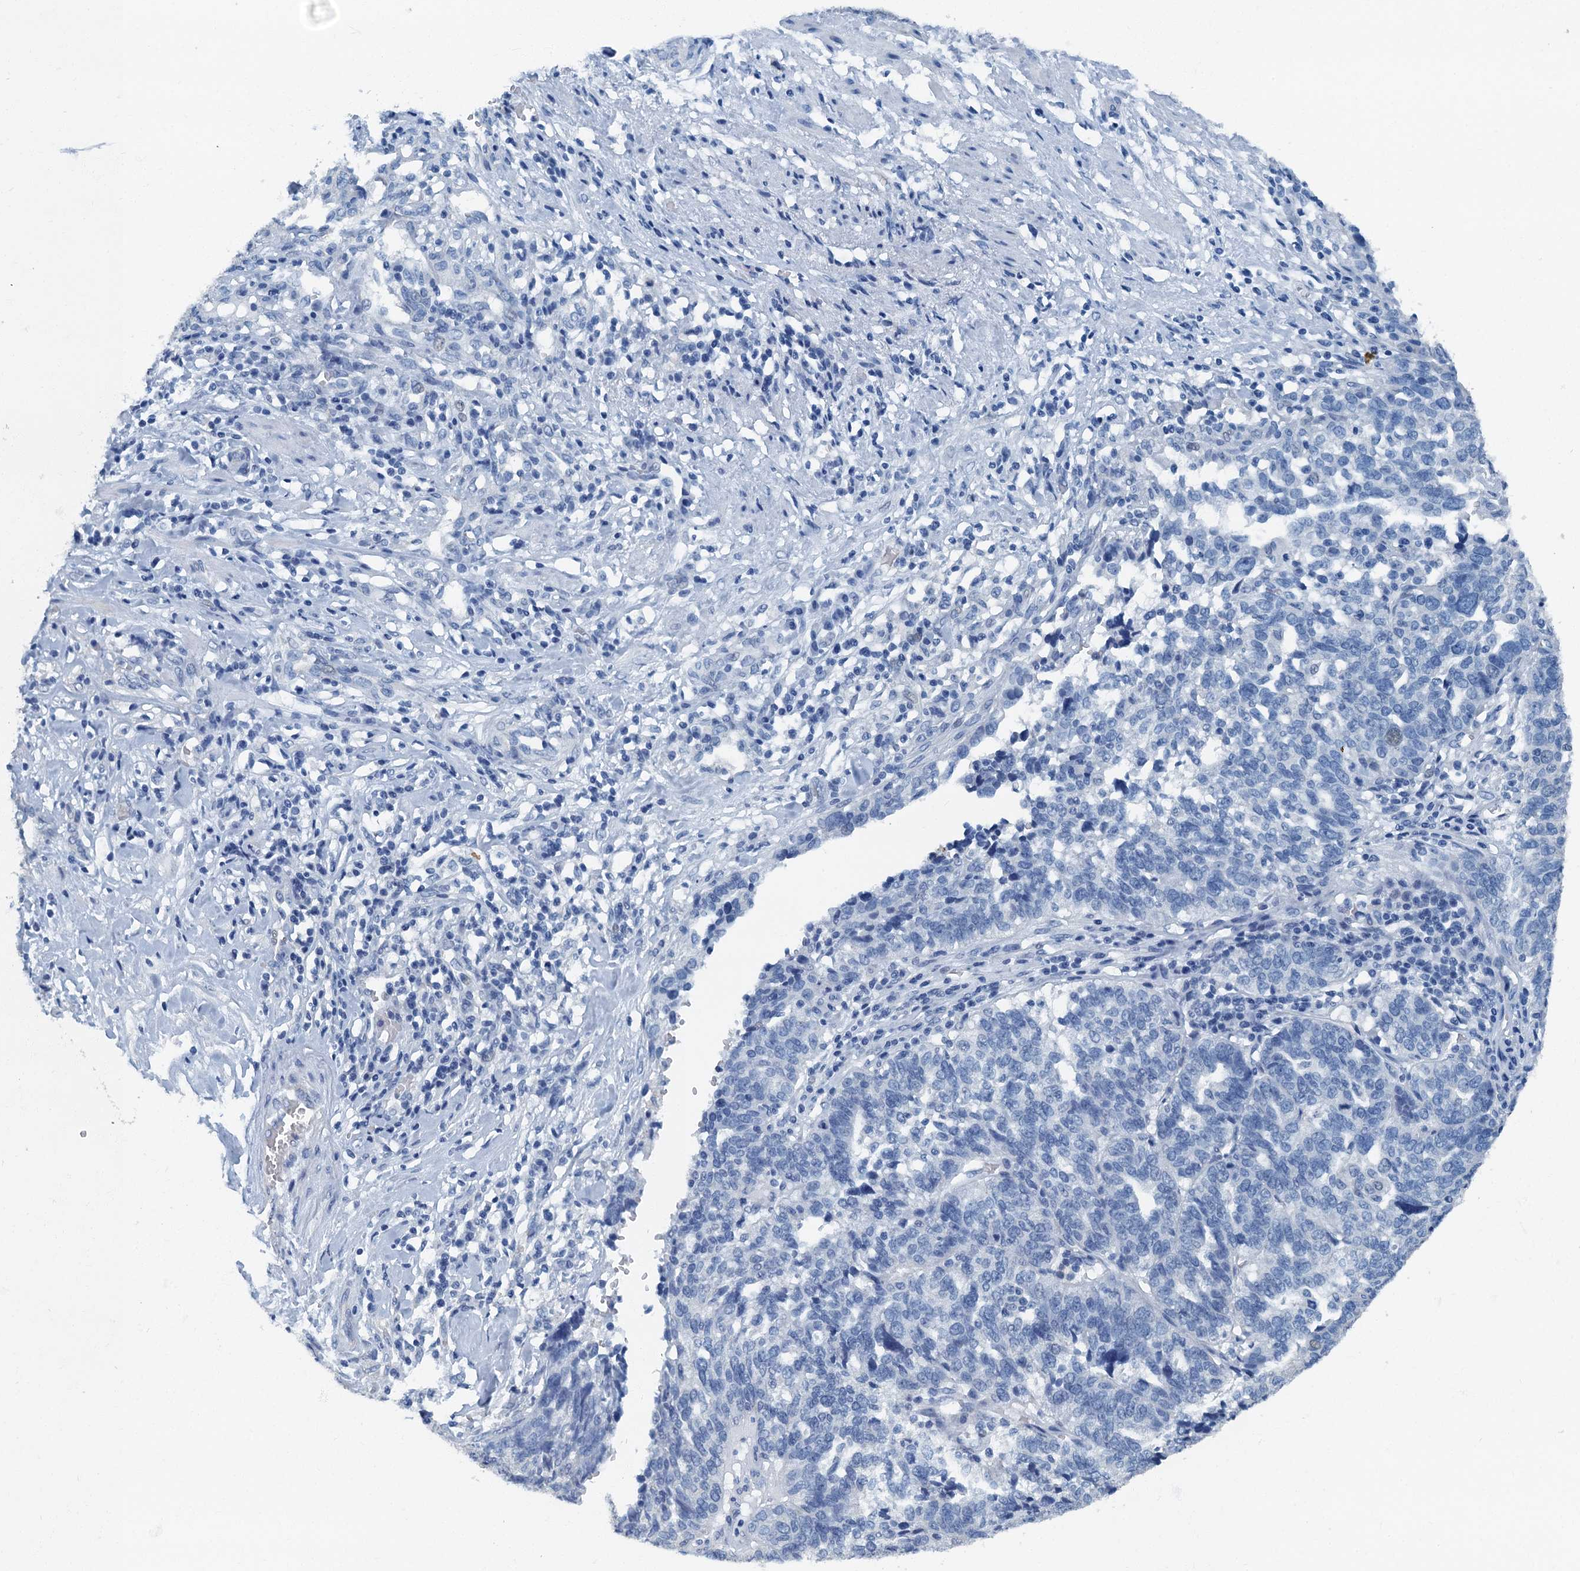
{"staining": {"intensity": "negative", "quantity": "none", "location": "none"}, "tissue": "ovarian cancer", "cell_type": "Tumor cells", "image_type": "cancer", "snomed": [{"axis": "morphology", "description": "Cystadenocarcinoma, serous, NOS"}, {"axis": "topography", "description": "Ovary"}], "caption": "An IHC photomicrograph of ovarian serous cystadenocarcinoma is shown. There is no staining in tumor cells of ovarian serous cystadenocarcinoma.", "gene": "GADL1", "patient": {"sex": "female", "age": 59}}